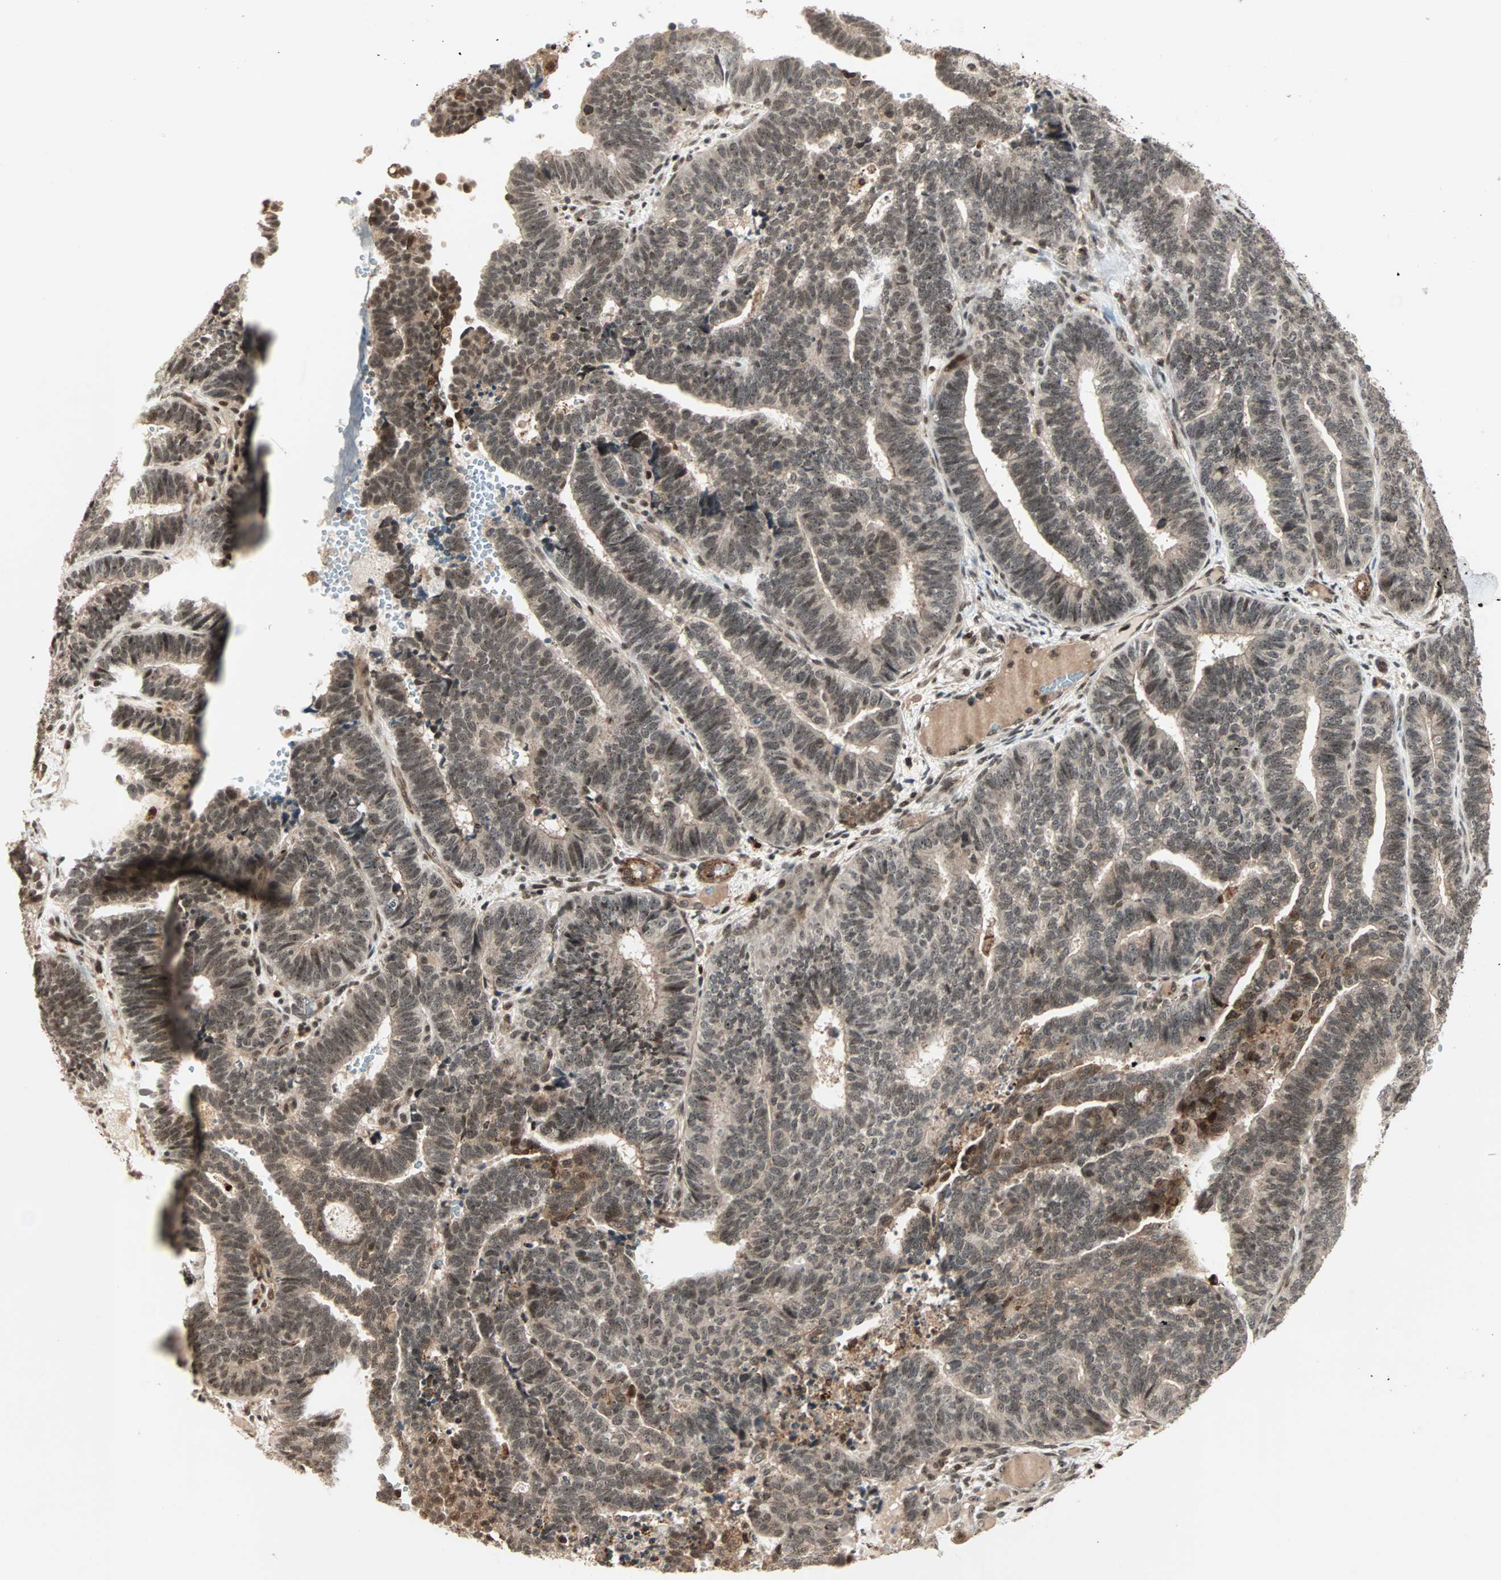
{"staining": {"intensity": "strong", "quantity": ">75%", "location": "cytoplasmic/membranous,nuclear"}, "tissue": "endometrial cancer", "cell_type": "Tumor cells", "image_type": "cancer", "snomed": [{"axis": "morphology", "description": "Adenocarcinoma, NOS"}, {"axis": "topography", "description": "Endometrium"}], "caption": "The immunohistochemical stain labels strong cytoplasmic/membranous and nuclear expression in tumor cells of adenocarcinoma (endometrial) tissue. The protein is shown in brown color, while the nuclei are stained blue.", "gene": "ZBED9", "patient": {"sex": "female", "age": 70}}